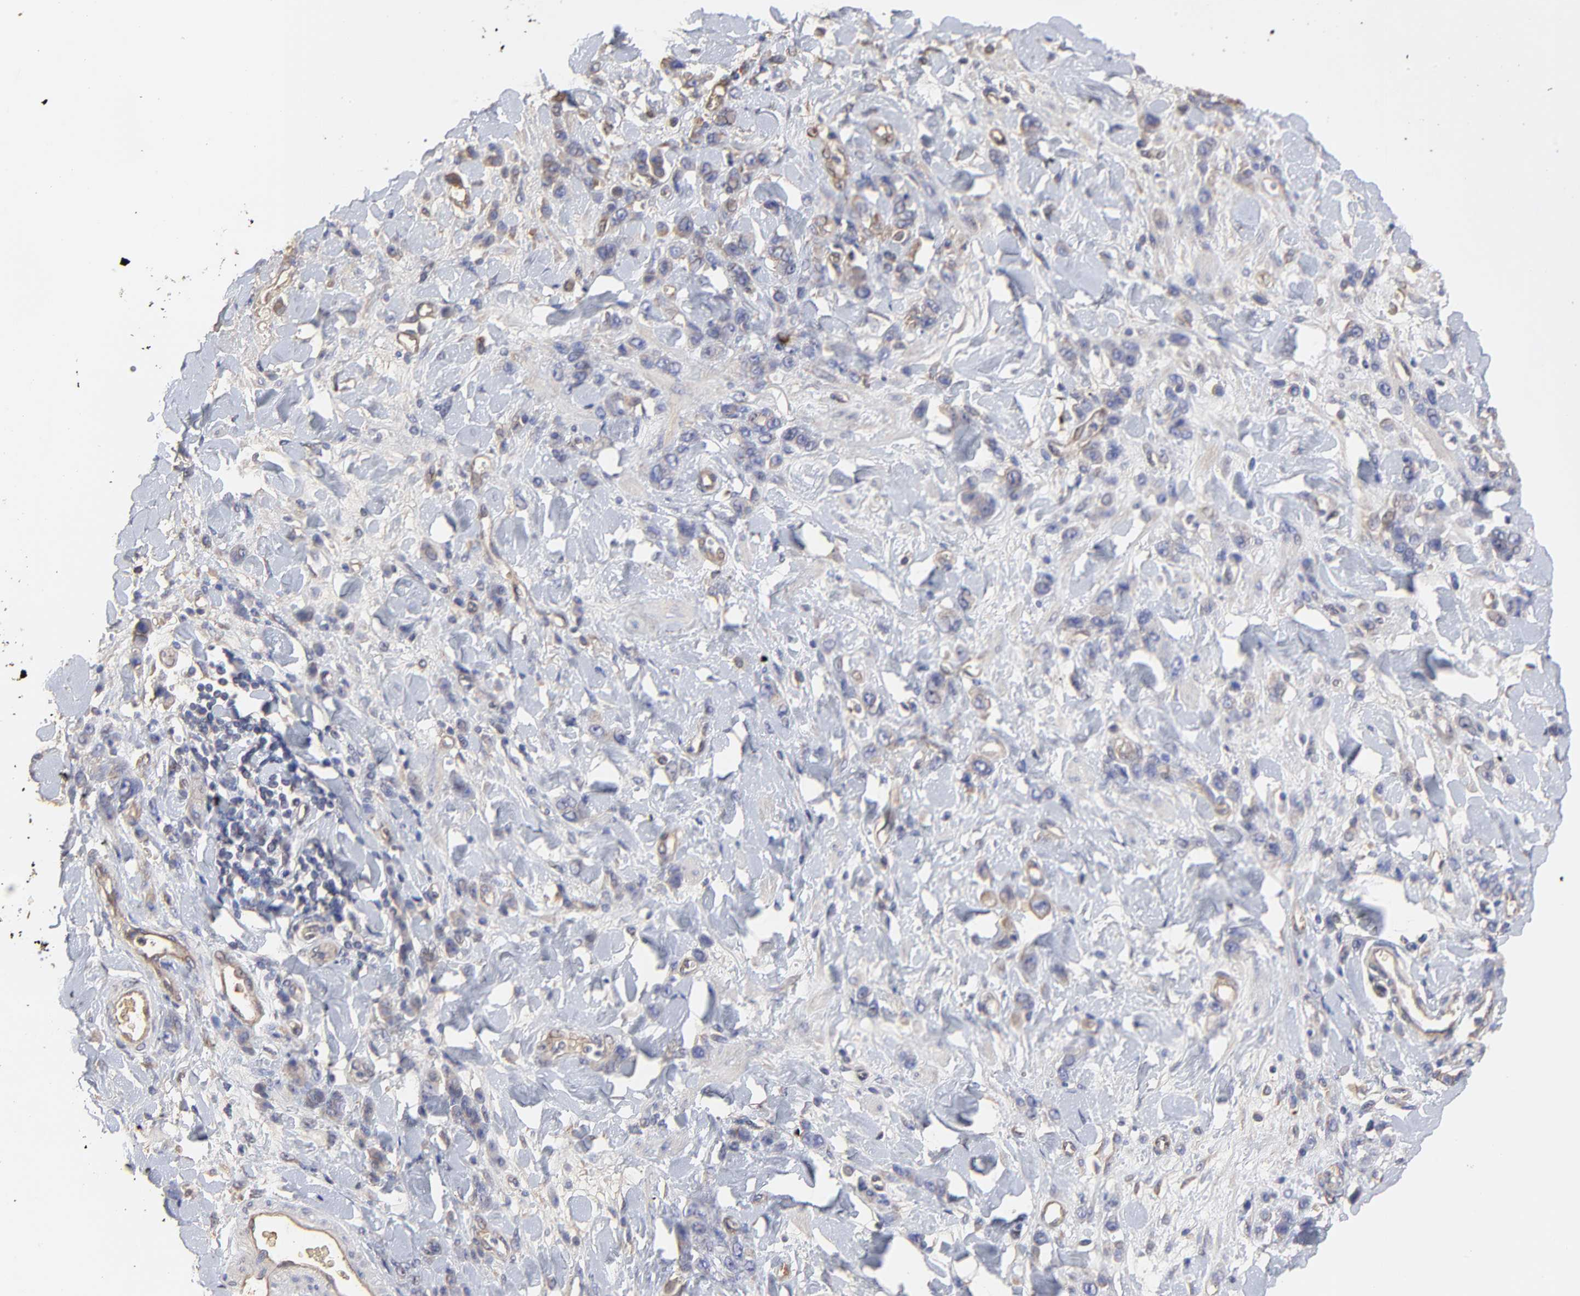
{"staining": {"intensity": "weak", "quantity": "25%-75%", "location": "cytoplasmic/membranous"}, "tissue": "stomach cancer", "cell_type": "Tumor cells", "image_type": "cancer", "snomed": [{"axis": "morphology", "description": "Normal tissue, NOS"}, {"axis": "morphology", "description": "Adenocarcinoma, NOS"}, {"axis": "topography", "description": "Stomach"}], "caption": "Protein expression by IHC demonstrates weak cytoplasmic/membranous positivity in approximately 25%-75% of tumor cells in stomach cancer.", "gene": "LRCH2", "patient": {"sex": "male", "age": 82}}